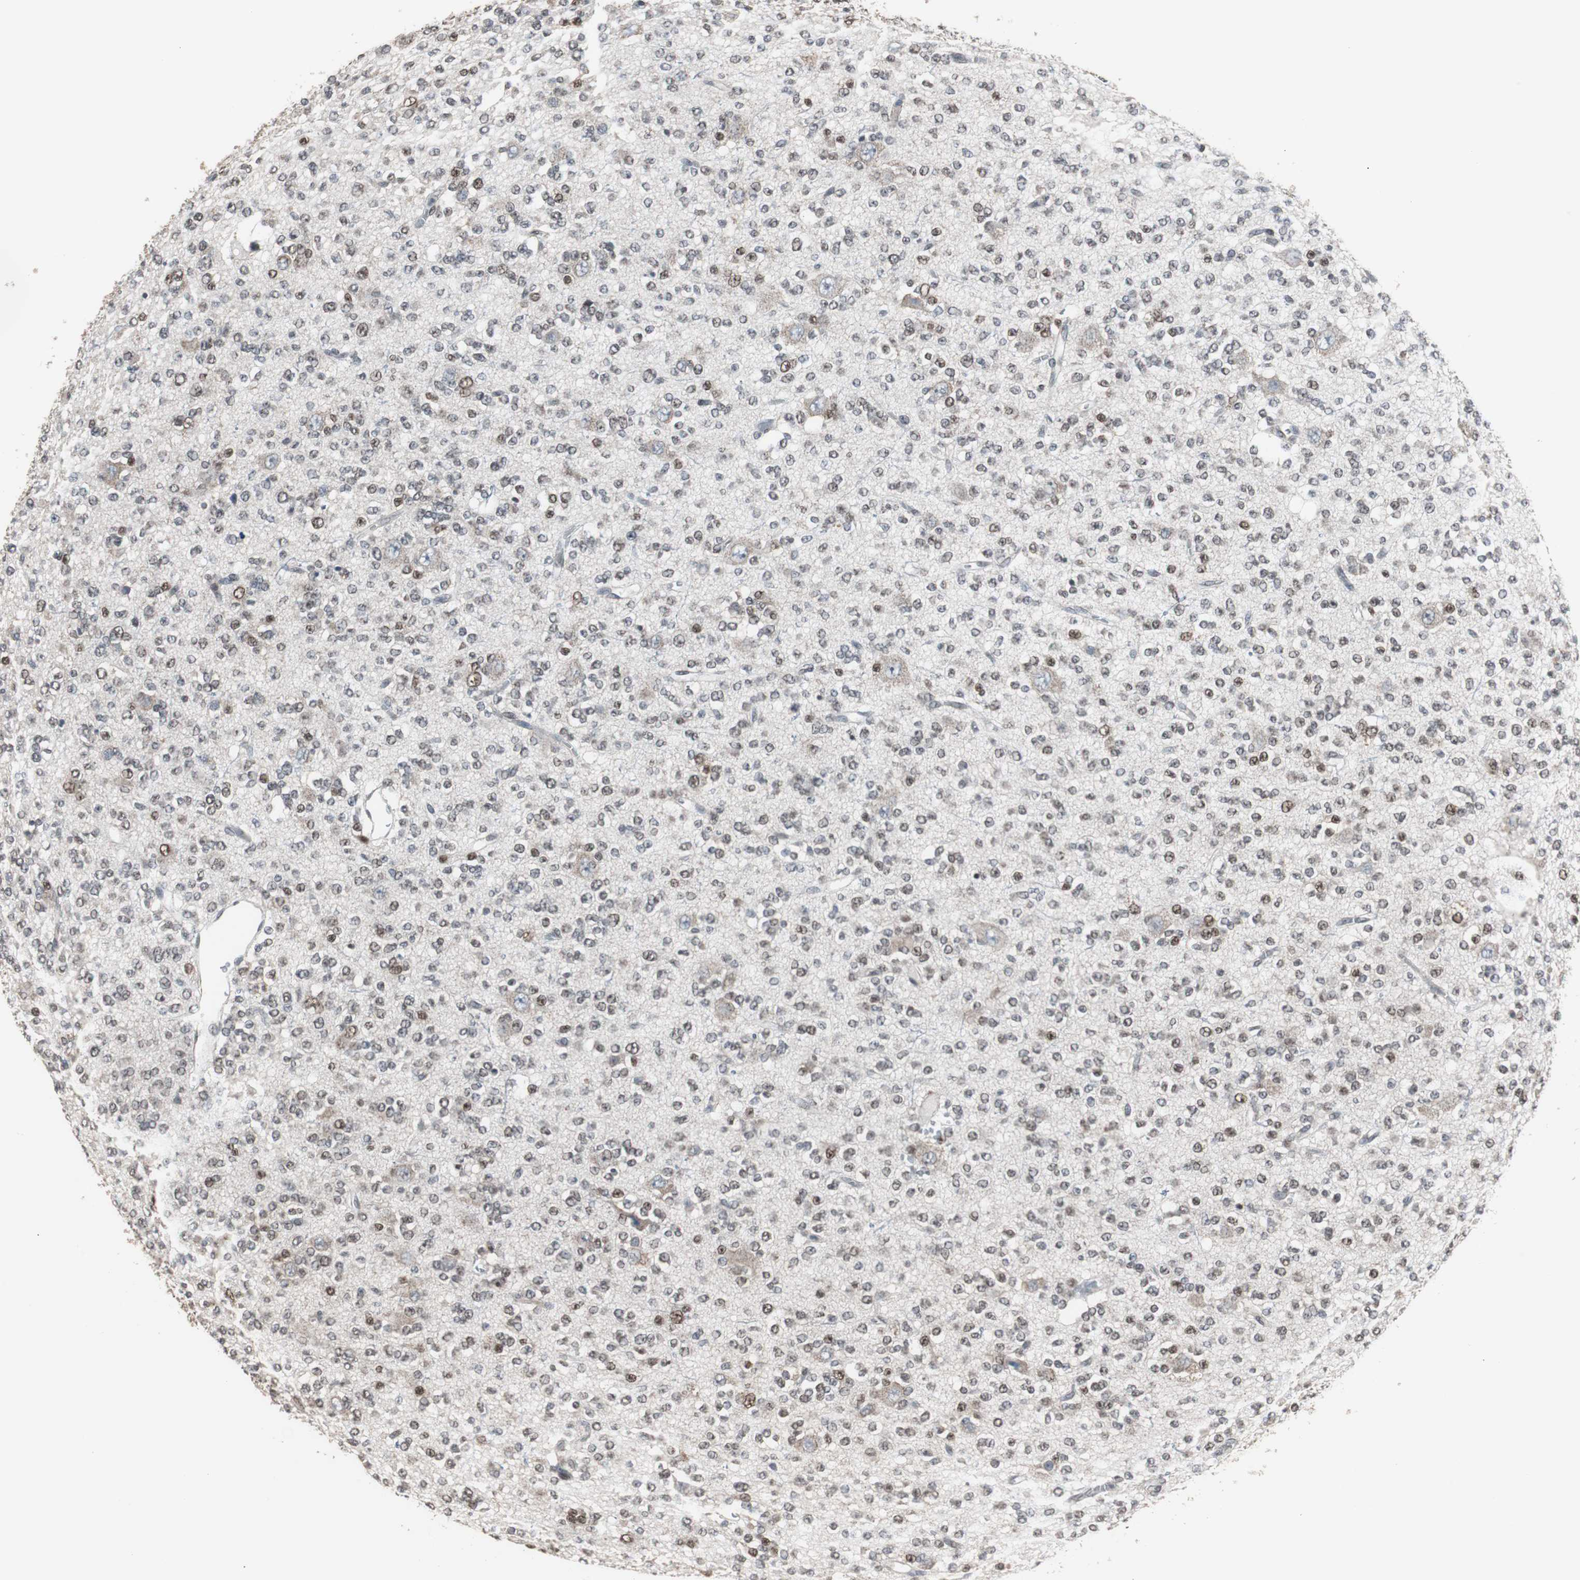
{"staining": {"intensity": "weak", "quantity": "25%-75%", "location": "nuclear"}, "tissue": "glioma", "cell_type": "Tumor cells", "image_type": "cancer", "snomed": [{"axis": "morphology", "description": "Glioma, malignant, Low grade"}, {"axis": "topography", "description": "Brain"}], "caption": "Immunohistochemistry micrograph of neoplastic tissue: human glioma stained using IHC reveals low levels of weak protein expression localized specifically in the nuclear of tumor cells, appearing as a nuclear brown color.", "gene": "ZHX2", "patient": {"sex": "male", "age": 38}}